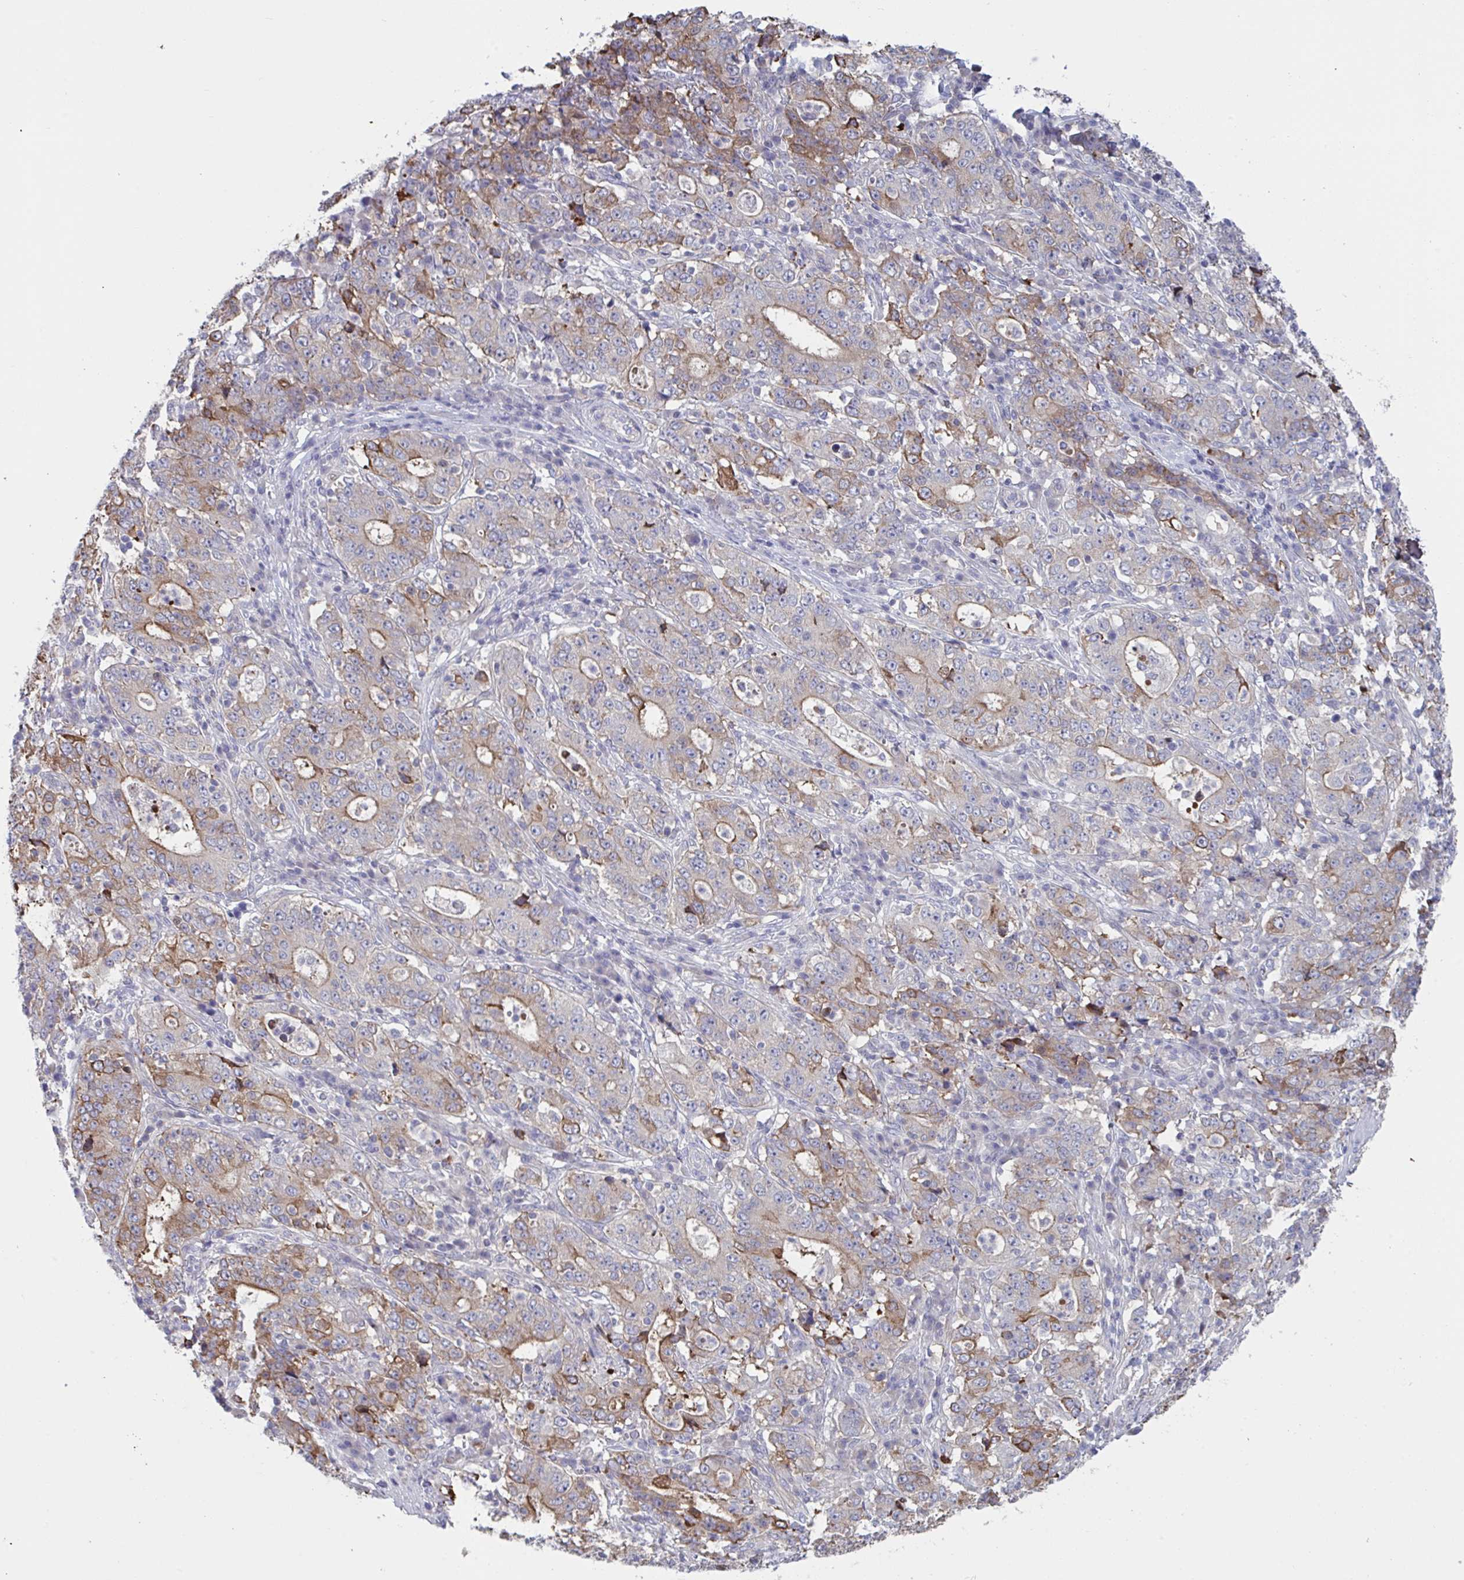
{"staining": {"intensity": "strong", "quantity": "<25%", "location": "cytoplasmic/membranous"}, "tissue": "stomach cancer", "cell_type": "Tumor cells", "image_type": "cancer", "snomed": [{"axis": "morphology", "description": "Normal tissue, NOS"}, {"axis": "morphology", "description": "Adenocarcinoma, NOS"}, {"axis": "topography", "description": "Stomach, upper"}, {"axis": "topography", "description": "Stomach"}], "caption": "Immunohistochemistry (IHC) of stomach cancer displays medium levels of strong cytoplasmic/membranous positivity in about <25% of tumor cells.", "gene": "STK26", "patient": {"sex": "male", "age": 59}}